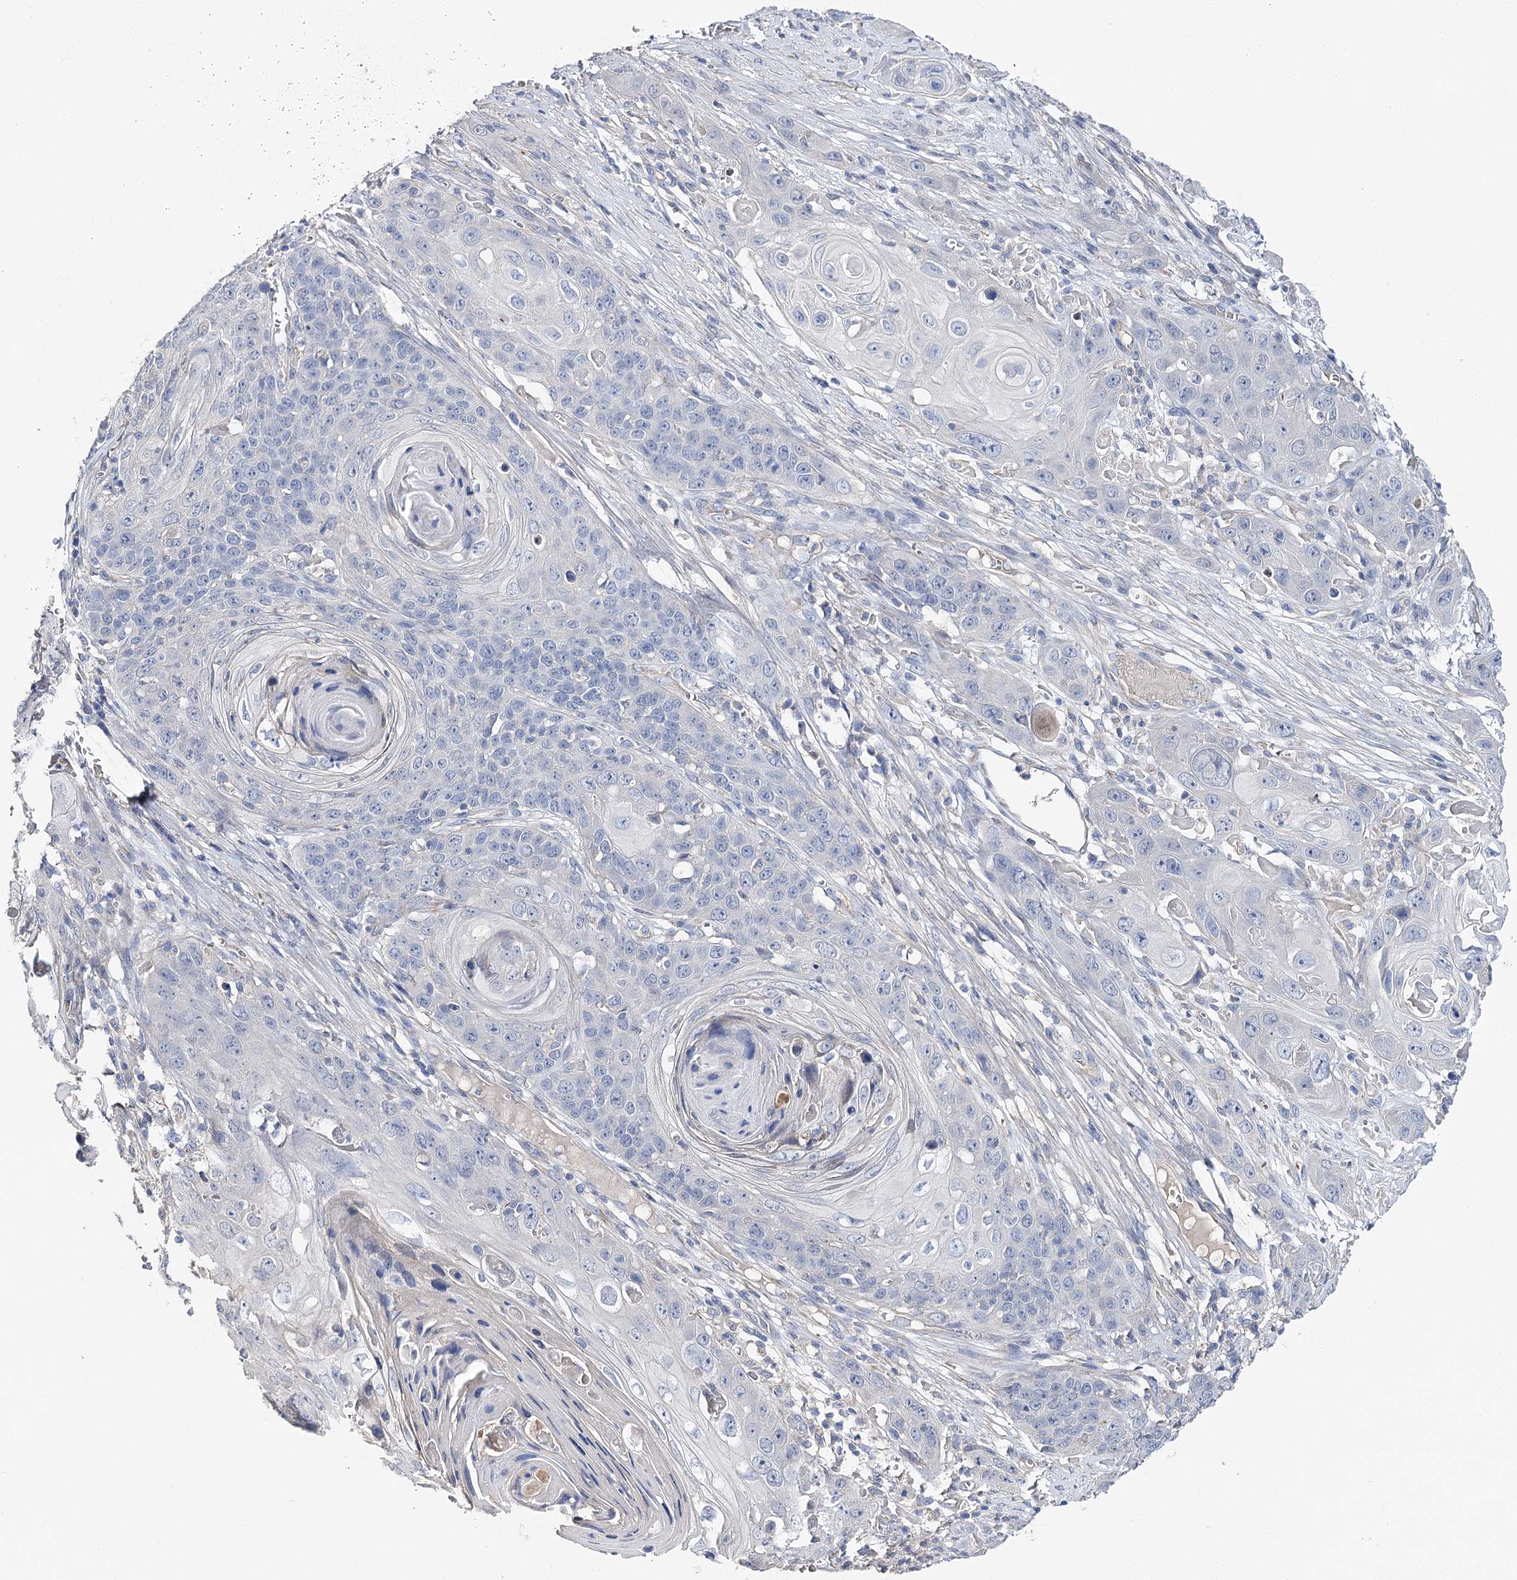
{"staining": {"intensity": "negative", "quantity": "none", "location": "none"}, "tissue": "skin cancer", "cell_type": "Tumor cells", "image_type": "cancer", "snomed": [{"axis": "morphology", "description": "Squamous cell carcinoma, NOS"}, {"axis": "topography", "description": "Skin"}], "caption": "Immunohistochemistry (IHC) histopathology image of neoplastic tissue: human skin cancer stained with DAB (3,3'-diaminobenzidine) demonstrates no significant protein expression in tumor cells. Nuclei are stained in blue.", "gene": "EPYC", "patient": {"sex": "male", "age": 55}}